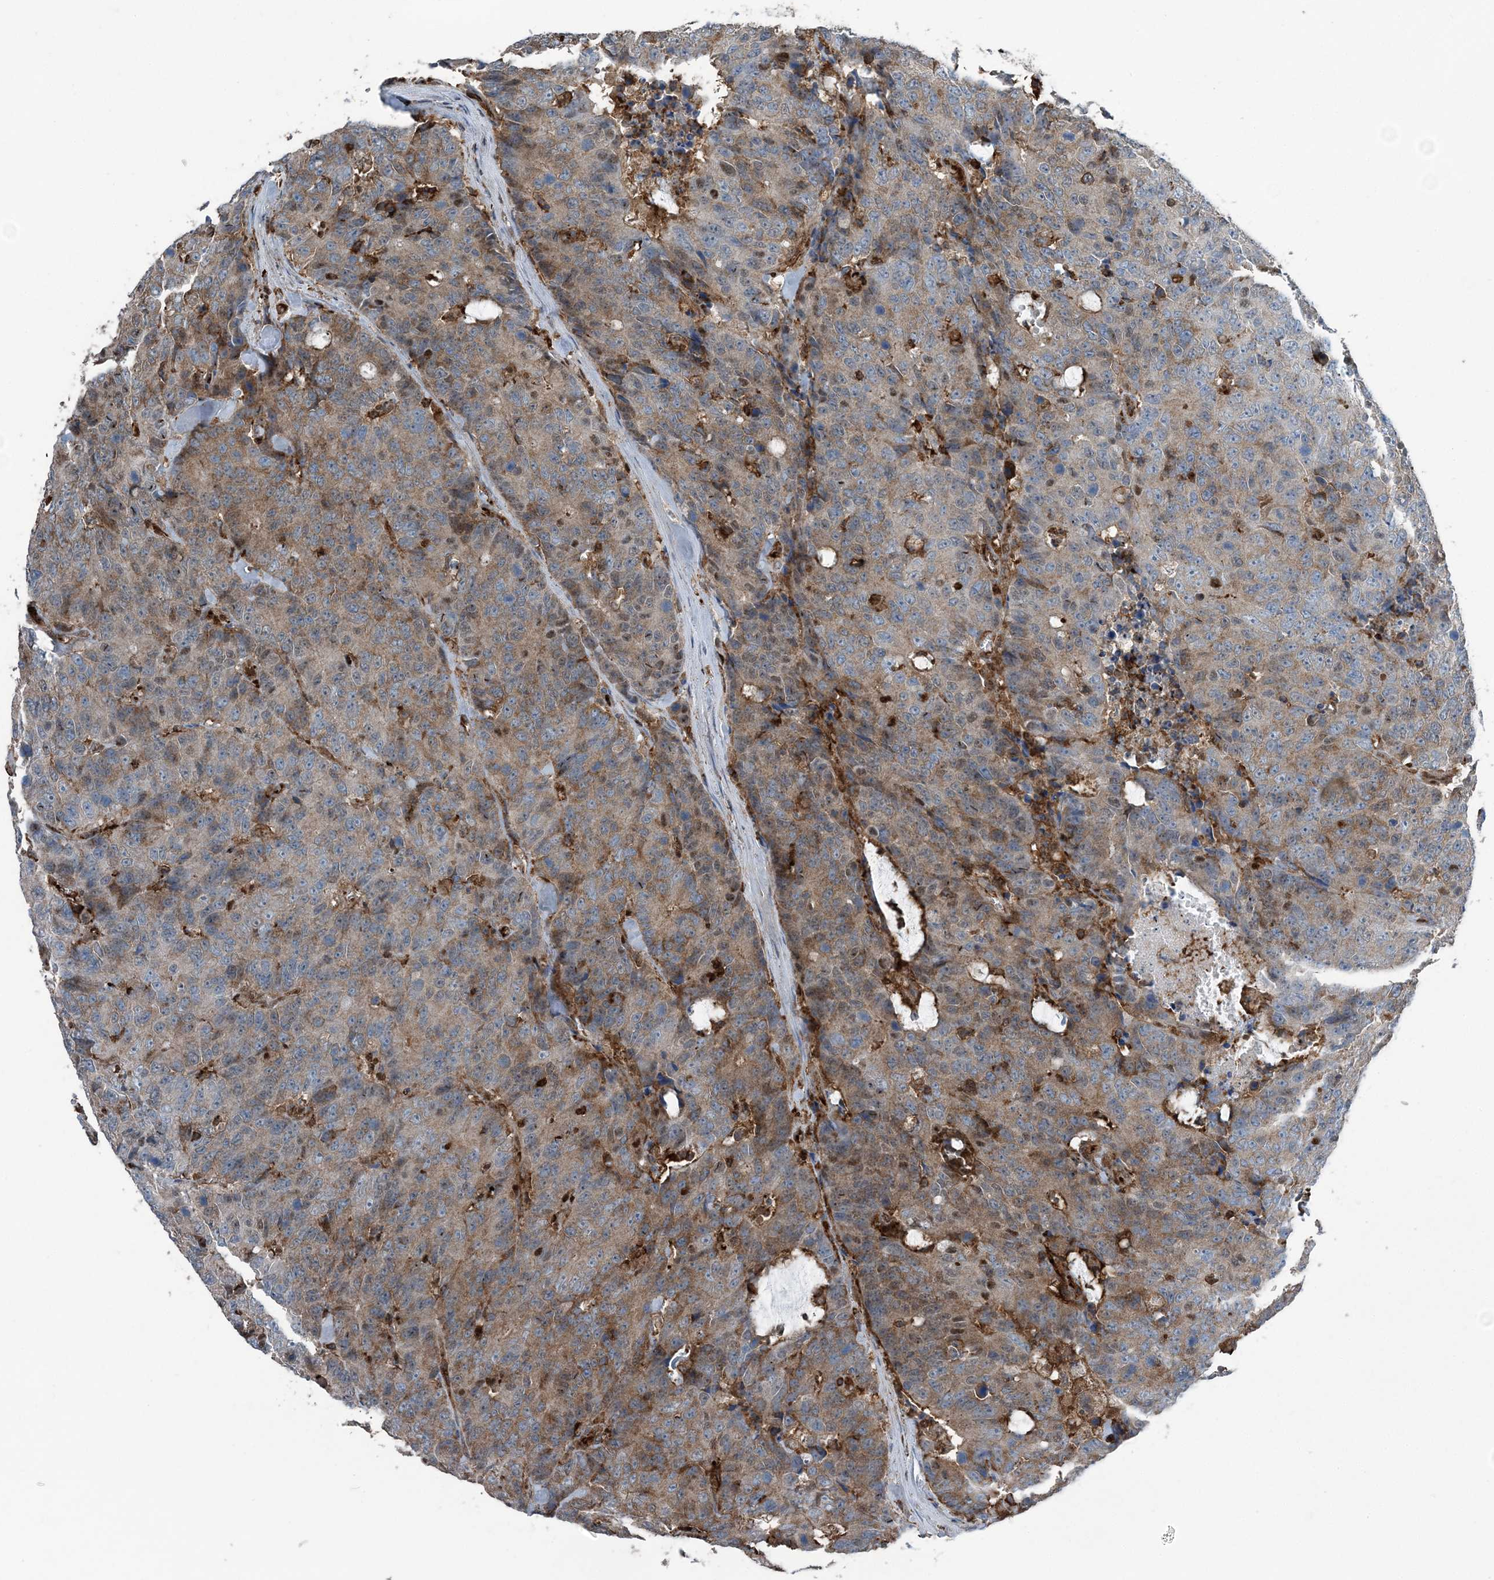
{"staining": {"intensity": "moderate", "quantity": ">75%", "location": "cytoplasmic/membranous"}, "tissue": "colorectal cancer", "cell_type": "Tumor cells", "image_type": "cancer", "snomed": [{"axis": "morphology", "description": "Adenocarcinoma, NOS"}, {"axis": "topography", "description": "Colon"}], "caption": "Tumor cells show medium levels of moderate cytoplasmic/membranous expression in about >75% of cells in adenocarcinoma (colorectal). (DAB IHC, brown staining for protein, blue staining for nuclei).", "gene": "CFL1", "patient": {"sex": "female", "age": 86}}